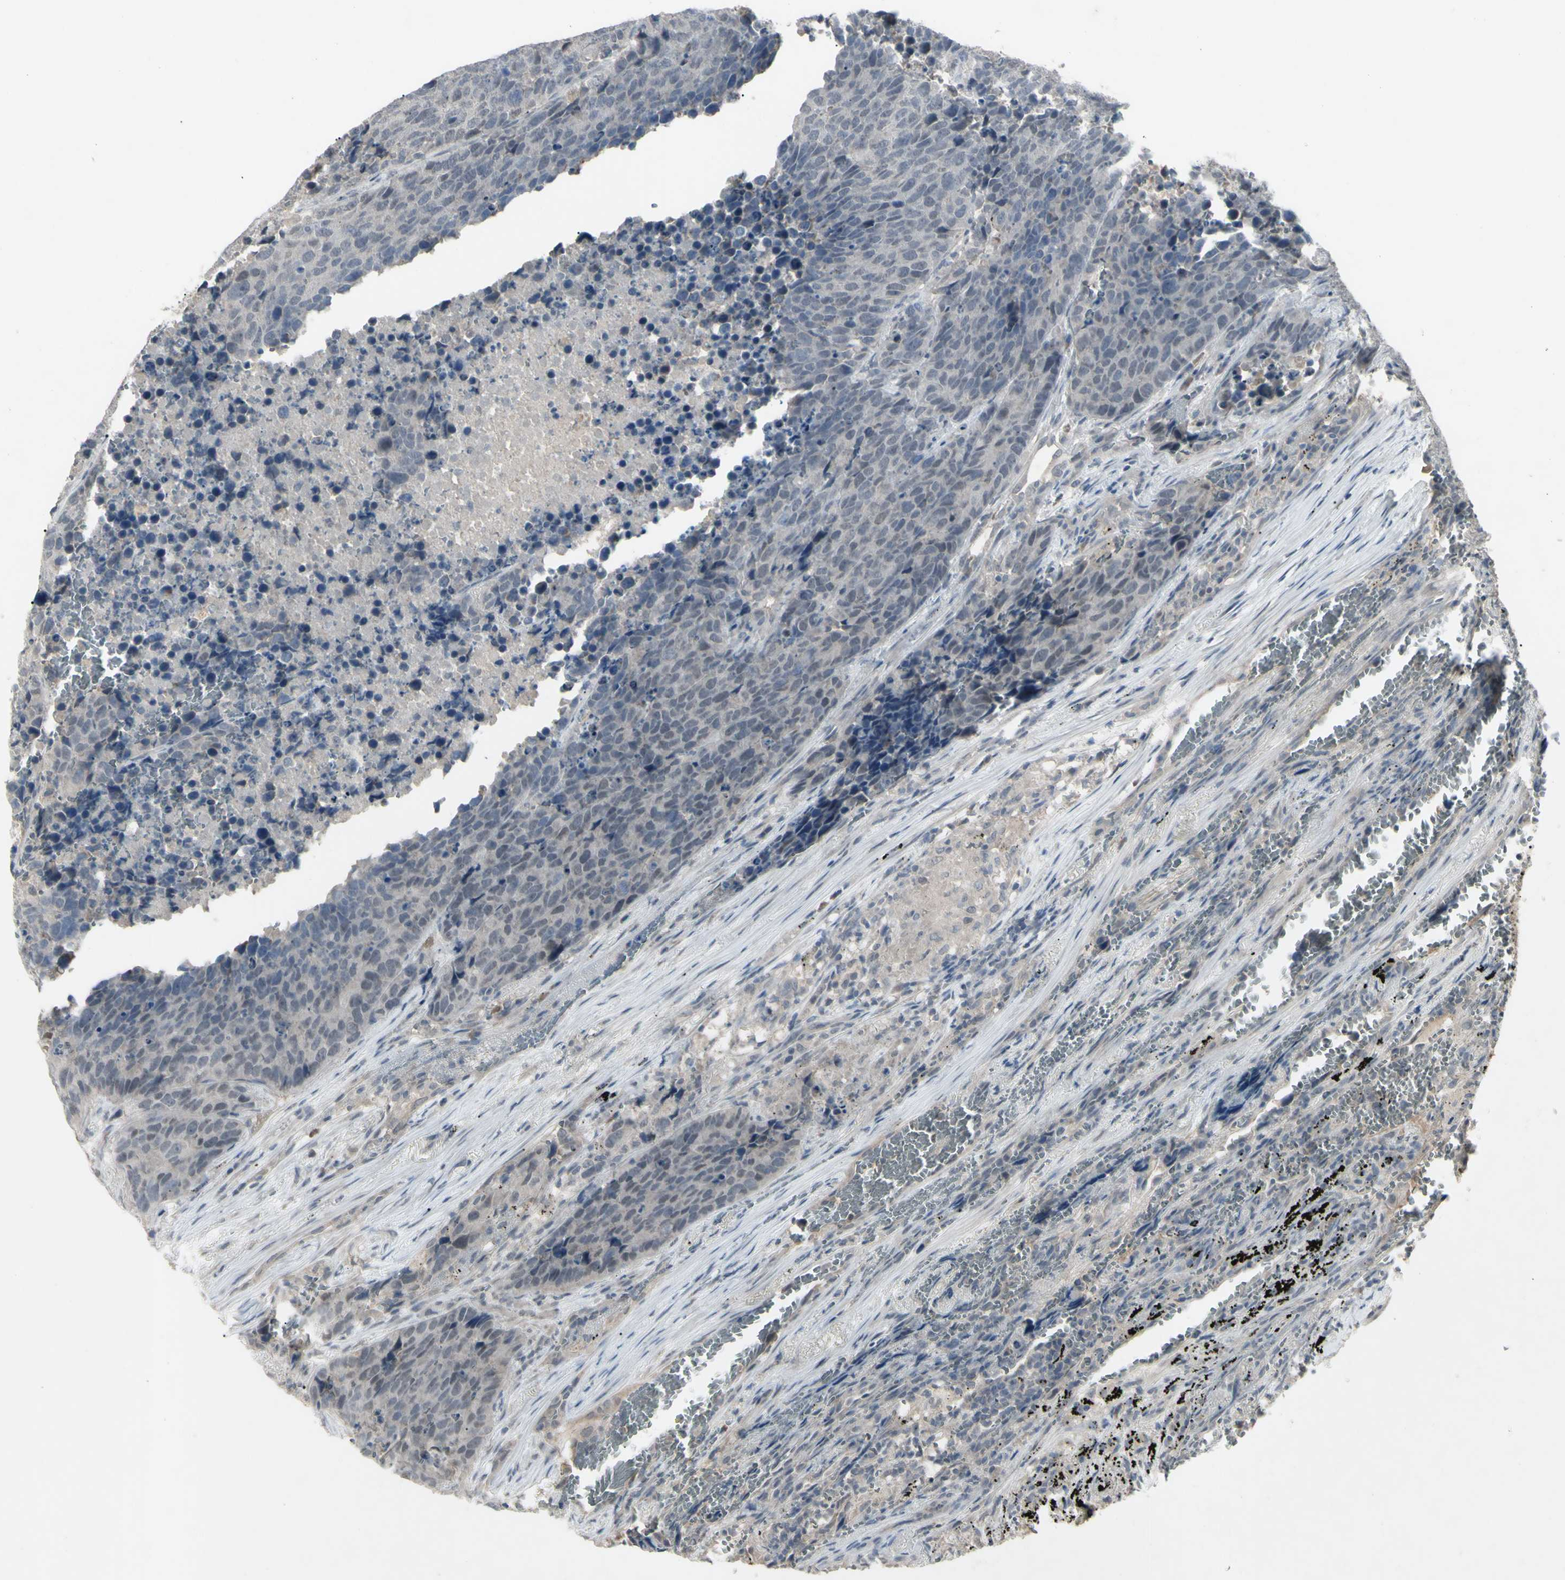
{"staining": {"intensity": "weak", "quantity": "25%-75%", "location": "nuclear"}, "tissue": "carcinoid", "cell_type": "Tumor cells", "image_type": "cancer", "snomed": [{"axis": "morphology", "description": "Carcinoid, malignant, NOS"}, {"axis": "topography", "description": "Lung"}], "caption": "Immunohistochemistry staining of carcinoid, which shows low levels of weak nuclear positivity in about 25%-75% of tumor cells indicating weak nuclear protein staining. The staining was performed using DAB (brown) for protein detection and nuclei were counterstained in hematoxylin (blue).", "gene": "PIAS4", "patient": {"sex": "male", "age": 60}}